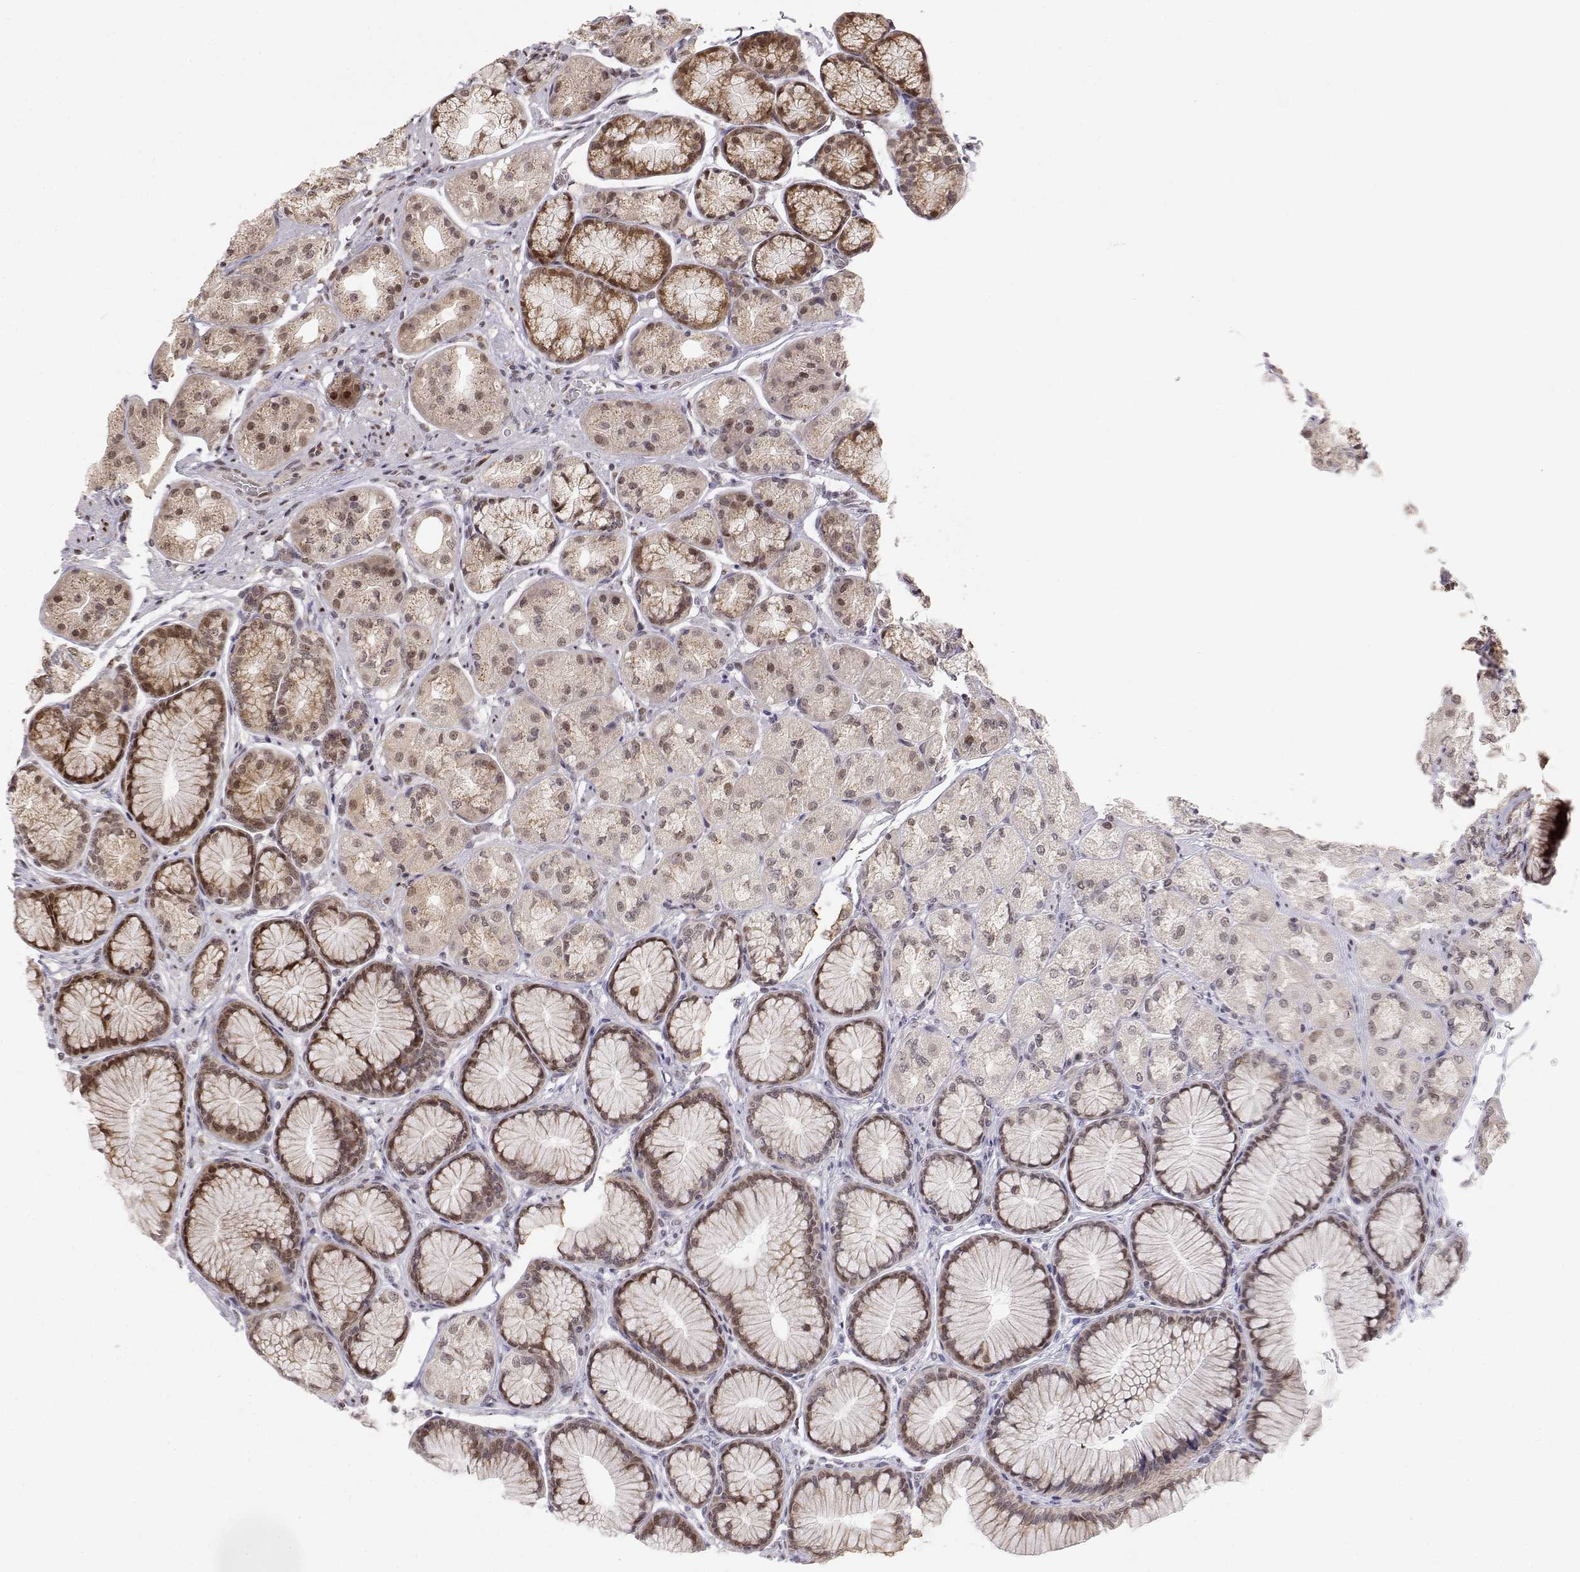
{"staining": {"intensity": "moderate", "quantity": "<25%", "location": "cytoplasmic/membranous"}, "tissue": "stomach", "cell_type": "Glandular cells", "image_type": "normal", "snomed": [{"axis": "morphology", "description": "Normal tissue, NOS"}, {"axis": "morphology", "description": "Adenocarcinoma, NOS"}, {"axis": "morphology", "description": "Adenocarcinoma, High grade"}, {"axis": "topography", "description": "Stomach, upper"}, {"axis": "topography", "description": "Stomach"}], "caption": "Immunohistochemistry image of unremarkable stomach stained for a protein (brown), which exhibits low levels of moderate cytoplasmic/membranous positivity in about <25% of glandular cells.", "gene": "BRCA1", "patient": {"sex": "female", "age": 65}}